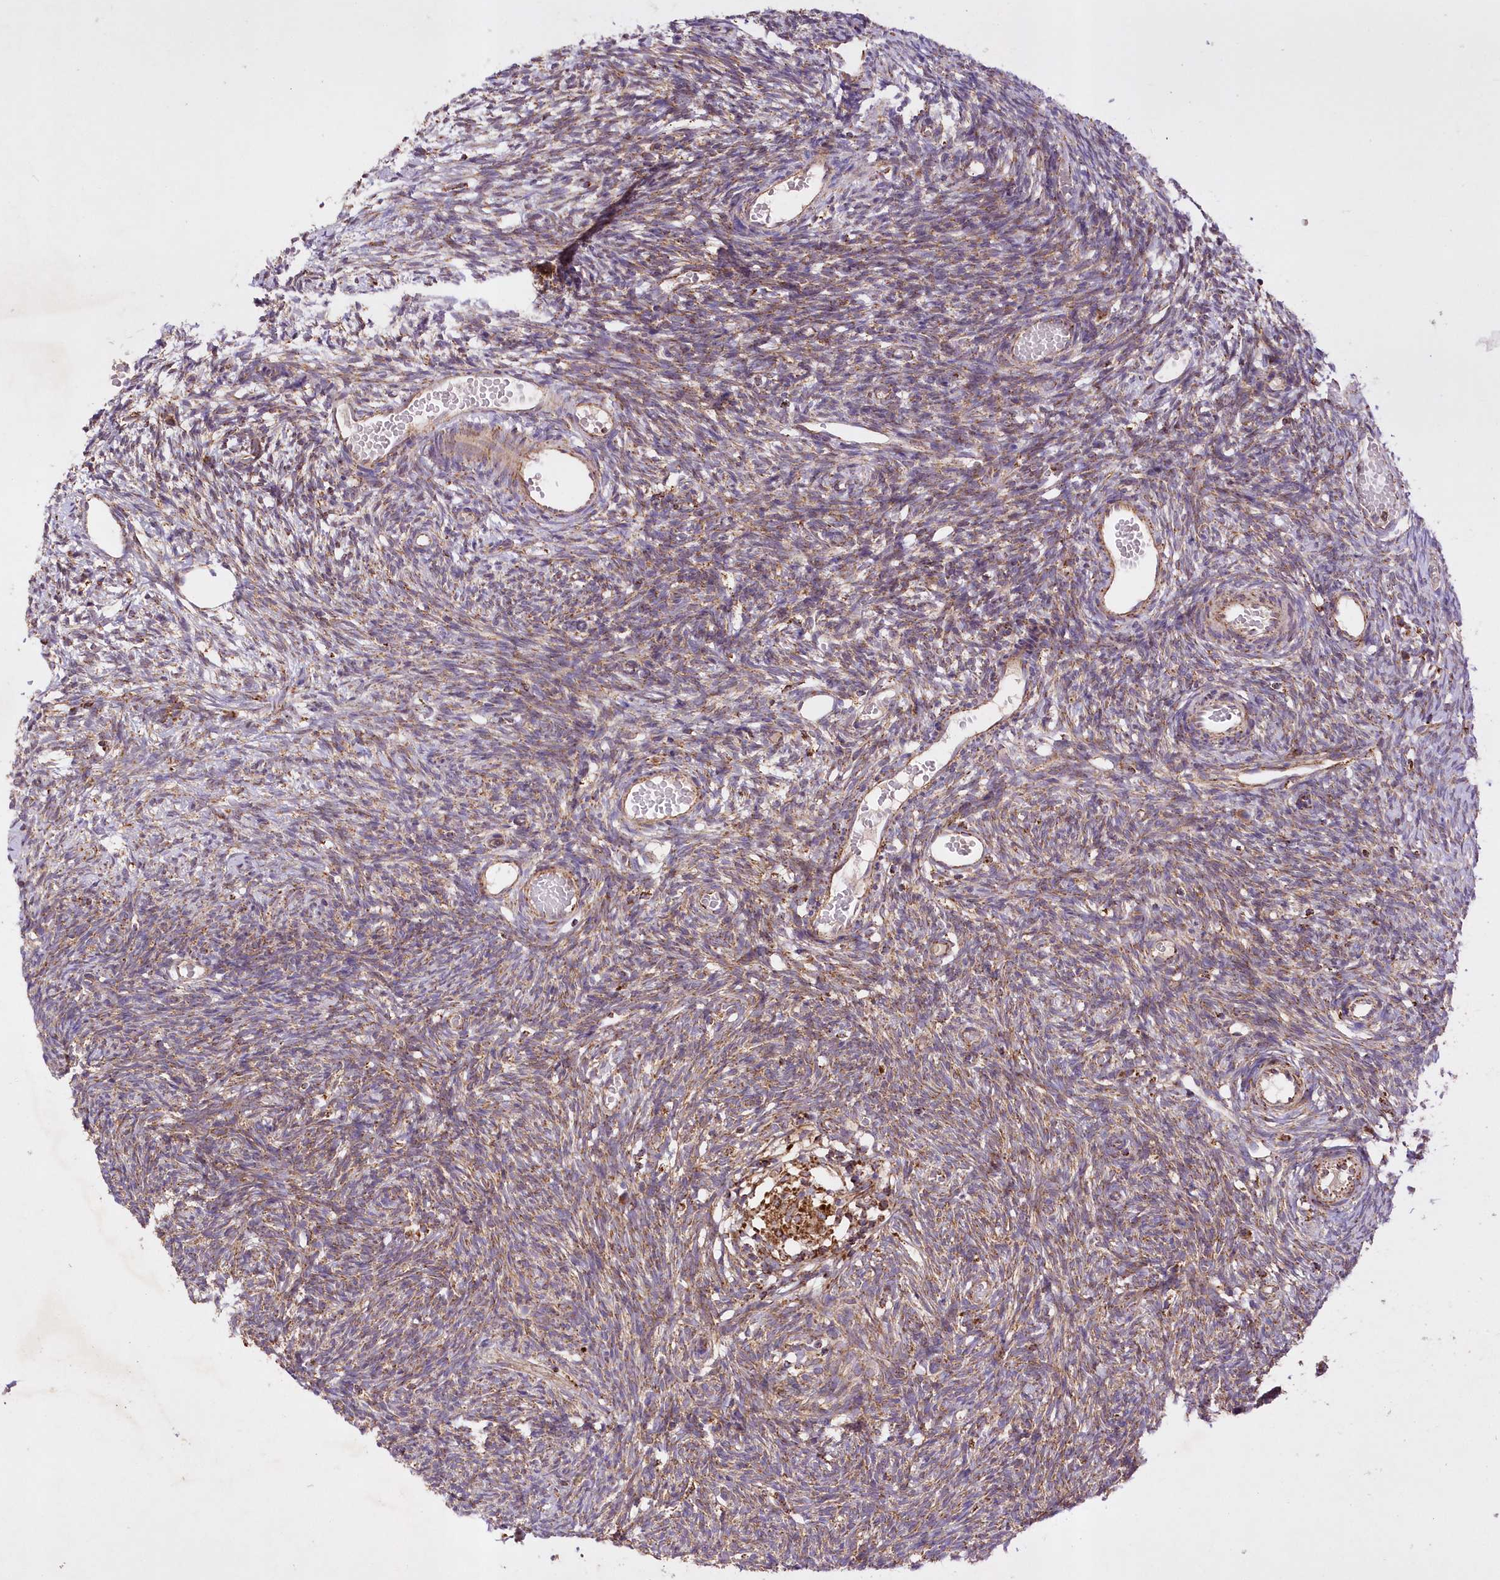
{"staining": {"intensity": "moderate", "quantity": ">75%", "location": "cytoplasmic/membranous"}, "tissue": "ovary", "cell_type": "Ovarian stroma cells", "image_type": "normal", "snomed": [{"axis": "morphology", "description": "Normal tissue, NOS"}, {"axis": "topography", "description": "Ovary"}], "caption": "Immunohistochemical staining of benign ovary shows moderate cytoplasmic/membranous protein expression in approximately >75% of ovarian stroma cells. (Stains: DAB in brown, nuclei in blue, Microscopy: brightfield microscopy at high magnification).", "gene": "ASNSD1", "patient": {"sex": "female", "age": 35}}